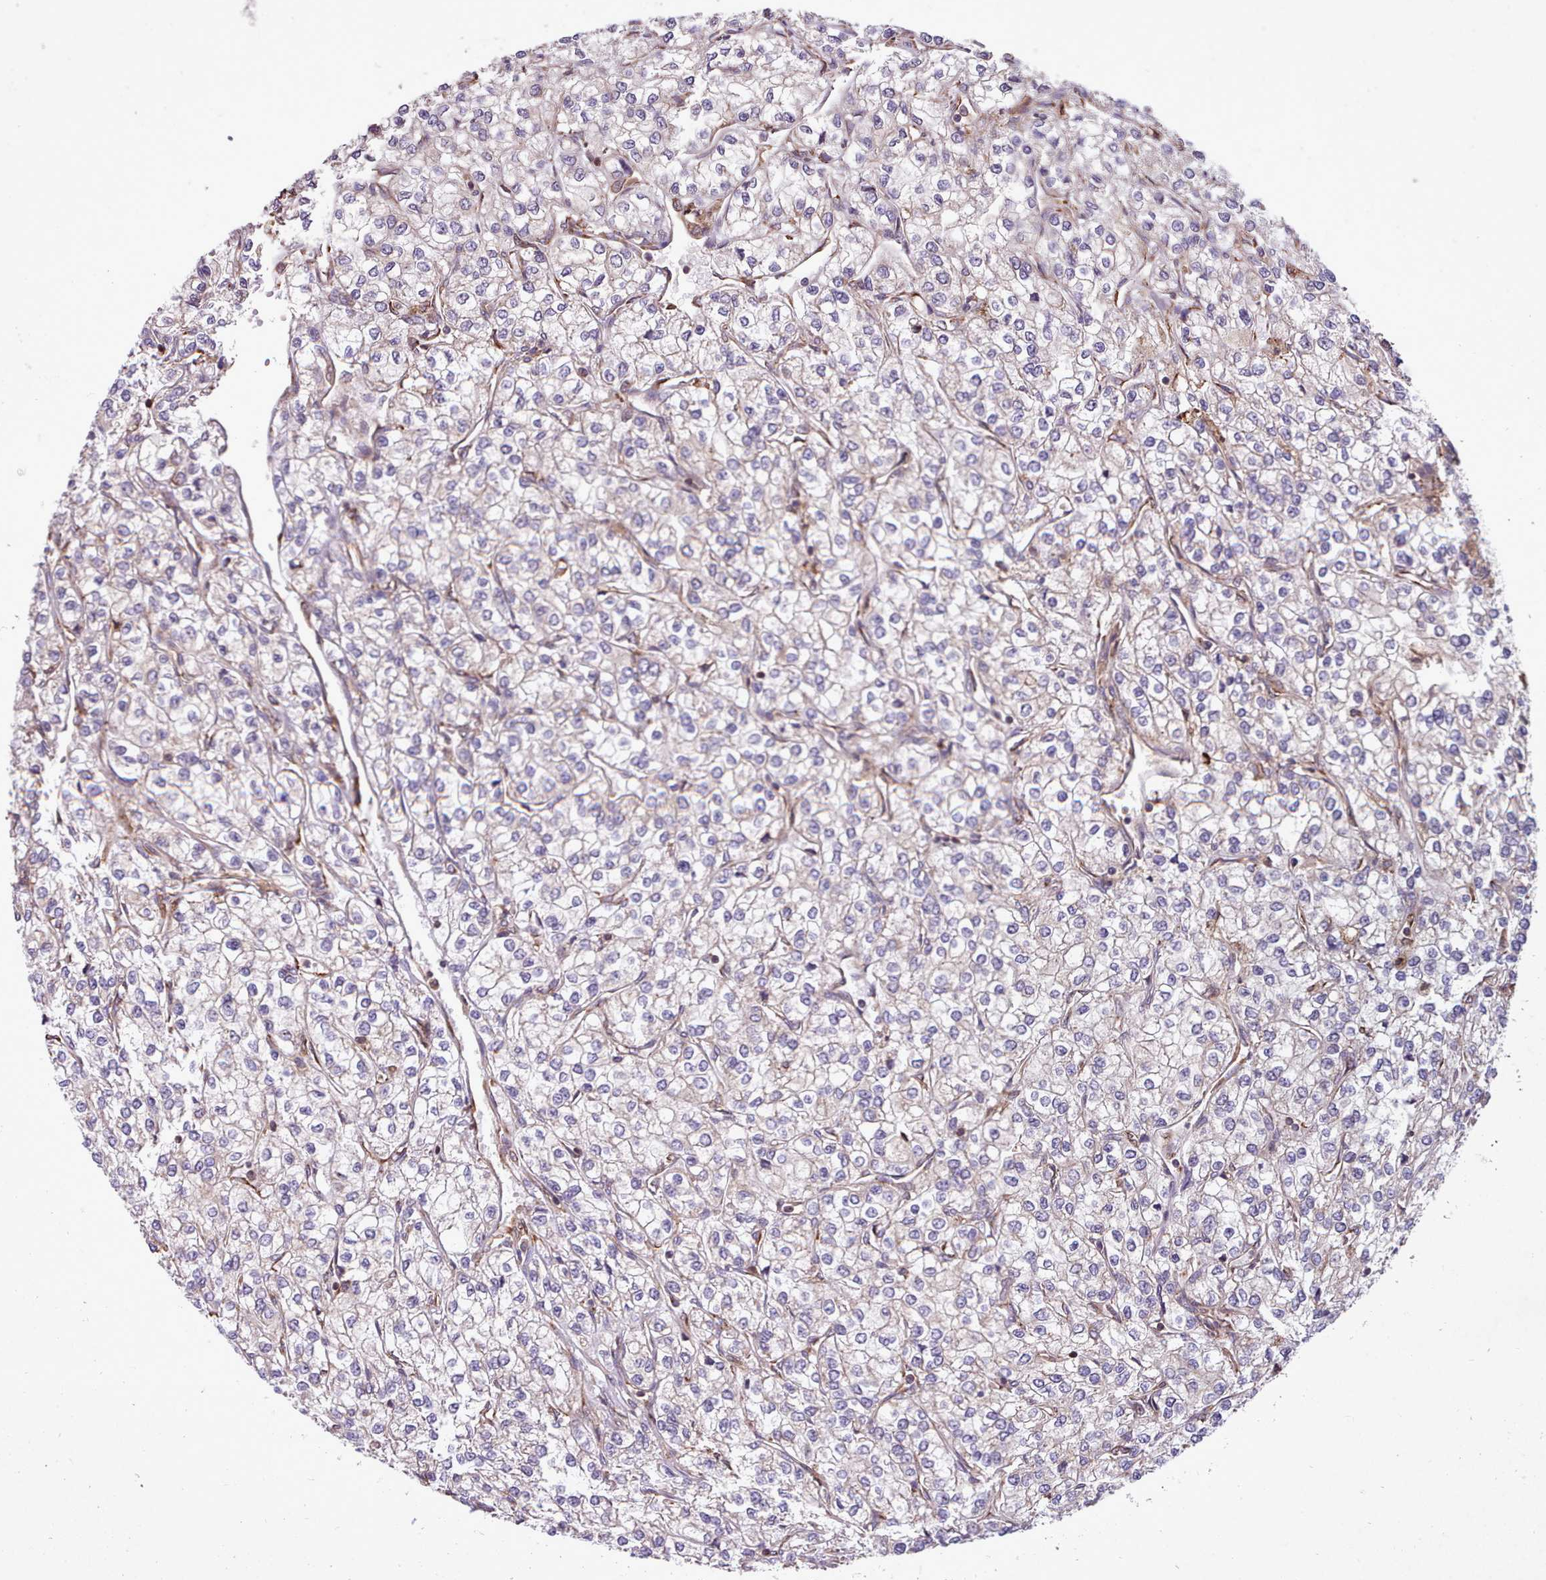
{"staining": {"intensity": "negative", "quantity": "none", "location": "none"}, "tissue": "renal cancer", "cell_type": "Tumor cells", "image_type": "cancer", "snomed": [{"axis": "morphology", "description": "Adenocarcinoma, NOS"}, {"axis": "topography", "description": "Kidney"}], "caption": "An image of human adenocarcinoma (renal) is negative for staining in tumor cells.", "gene": "TTLL3", "patient": {"sex": "male", "age": 80}}